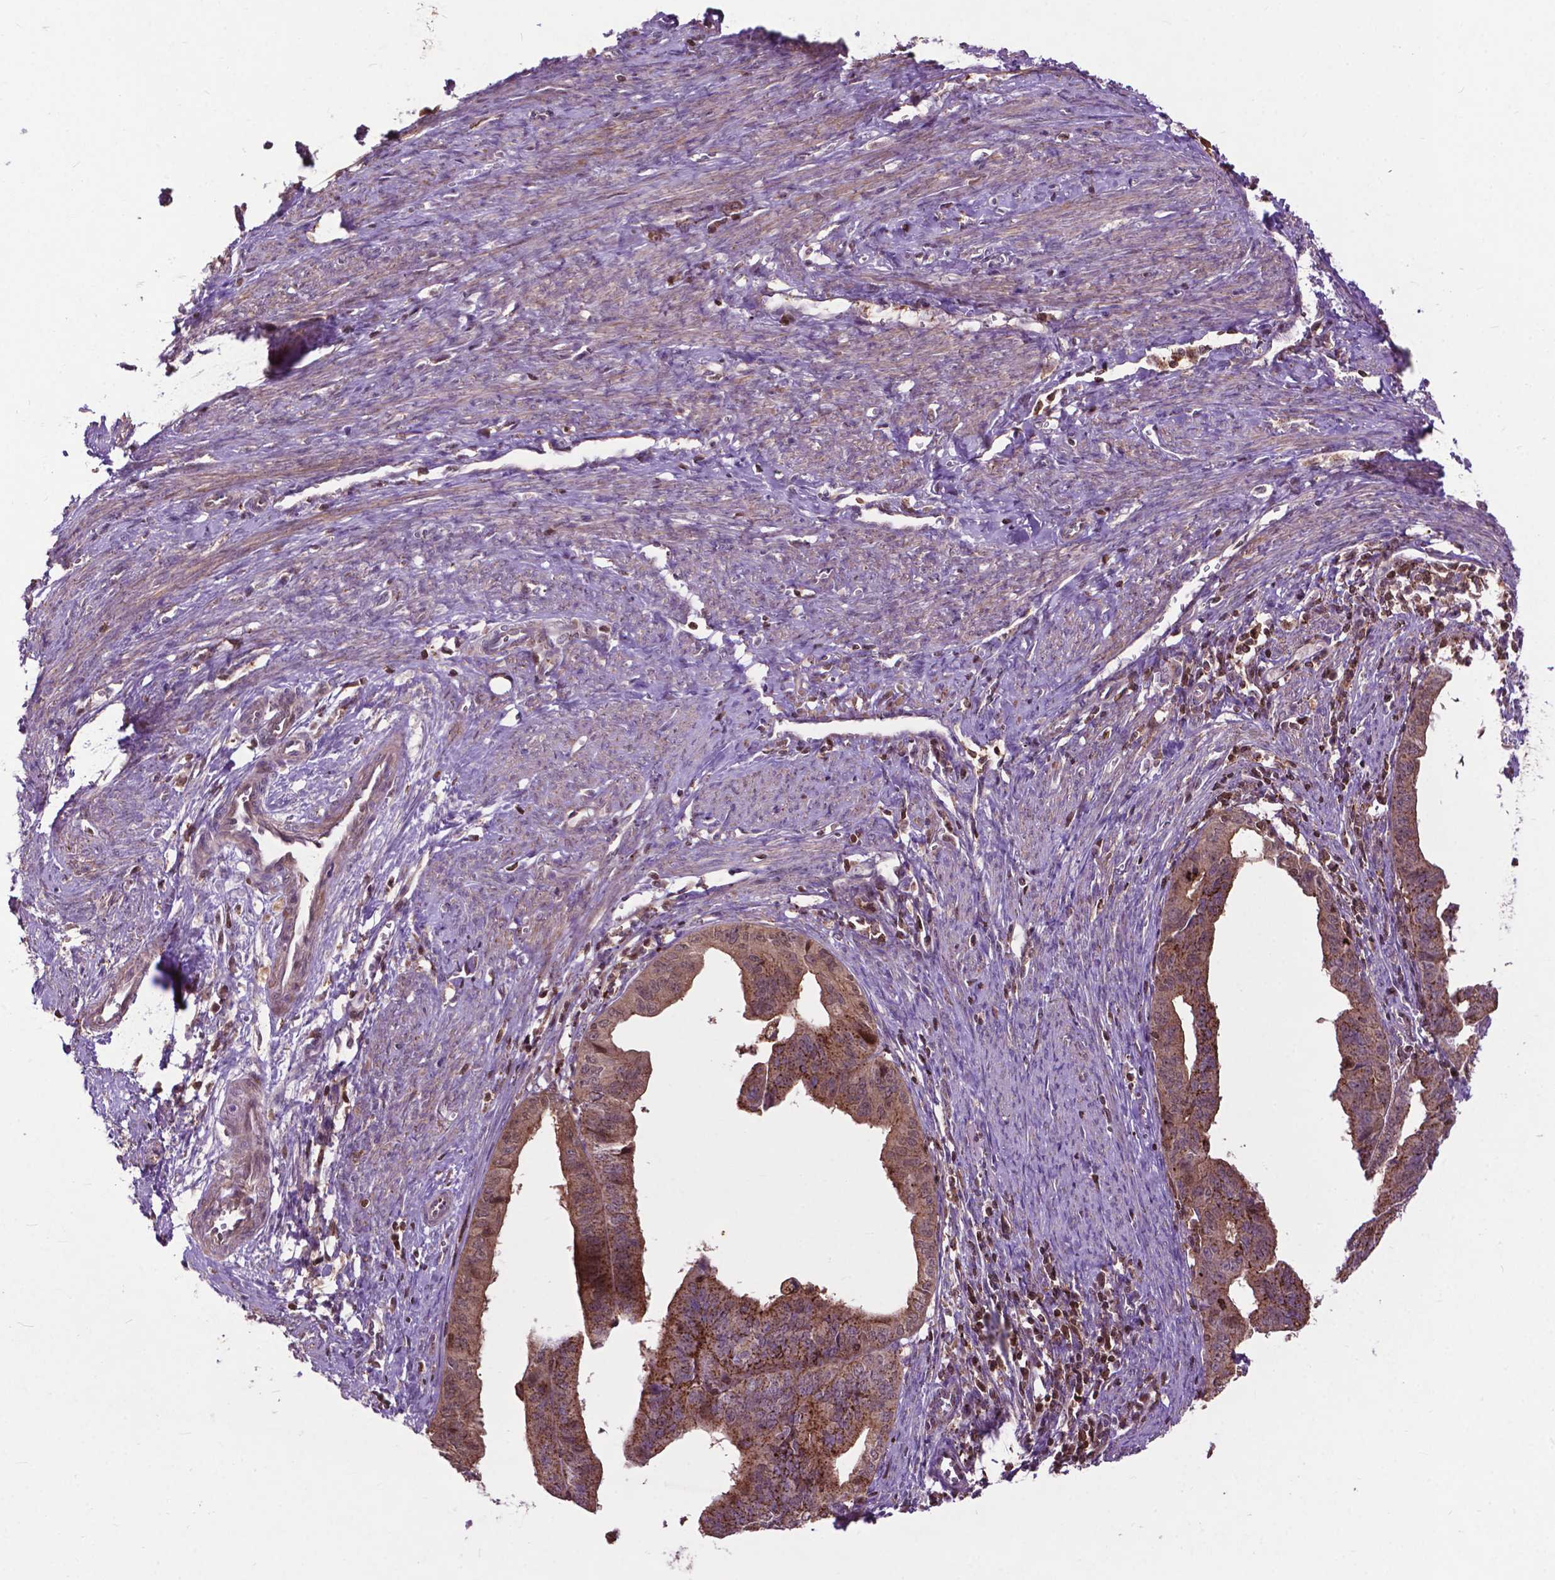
{"staining": {"intensity": "moderate", "quantity": ">75%", "location": "cytoplasmic/membranous"}, "tissue": "endometrial cancer", "cell_type": "Tumor cells", "image_type": "cancer", "snomed": [{"axis": "morphology", "description": "Adenocarcinoma, NOS"}, {"axis": "topography", "description": "Endometrium"}], "caption": "Adenocarcinoma (endometrial) stained with immunohistochemistry demonstrates moderate cytoplasmic/membranous staining in about >75% of tumor cells. The protein of interest is stained brown, and the nuclei are stained in blue (DAB (3,3'-diaminobenzidine) IHC with brightfield microscopy, high magnification).", "gene": "CHMP4A", "patient": {"sex": "female", "age": 65}}